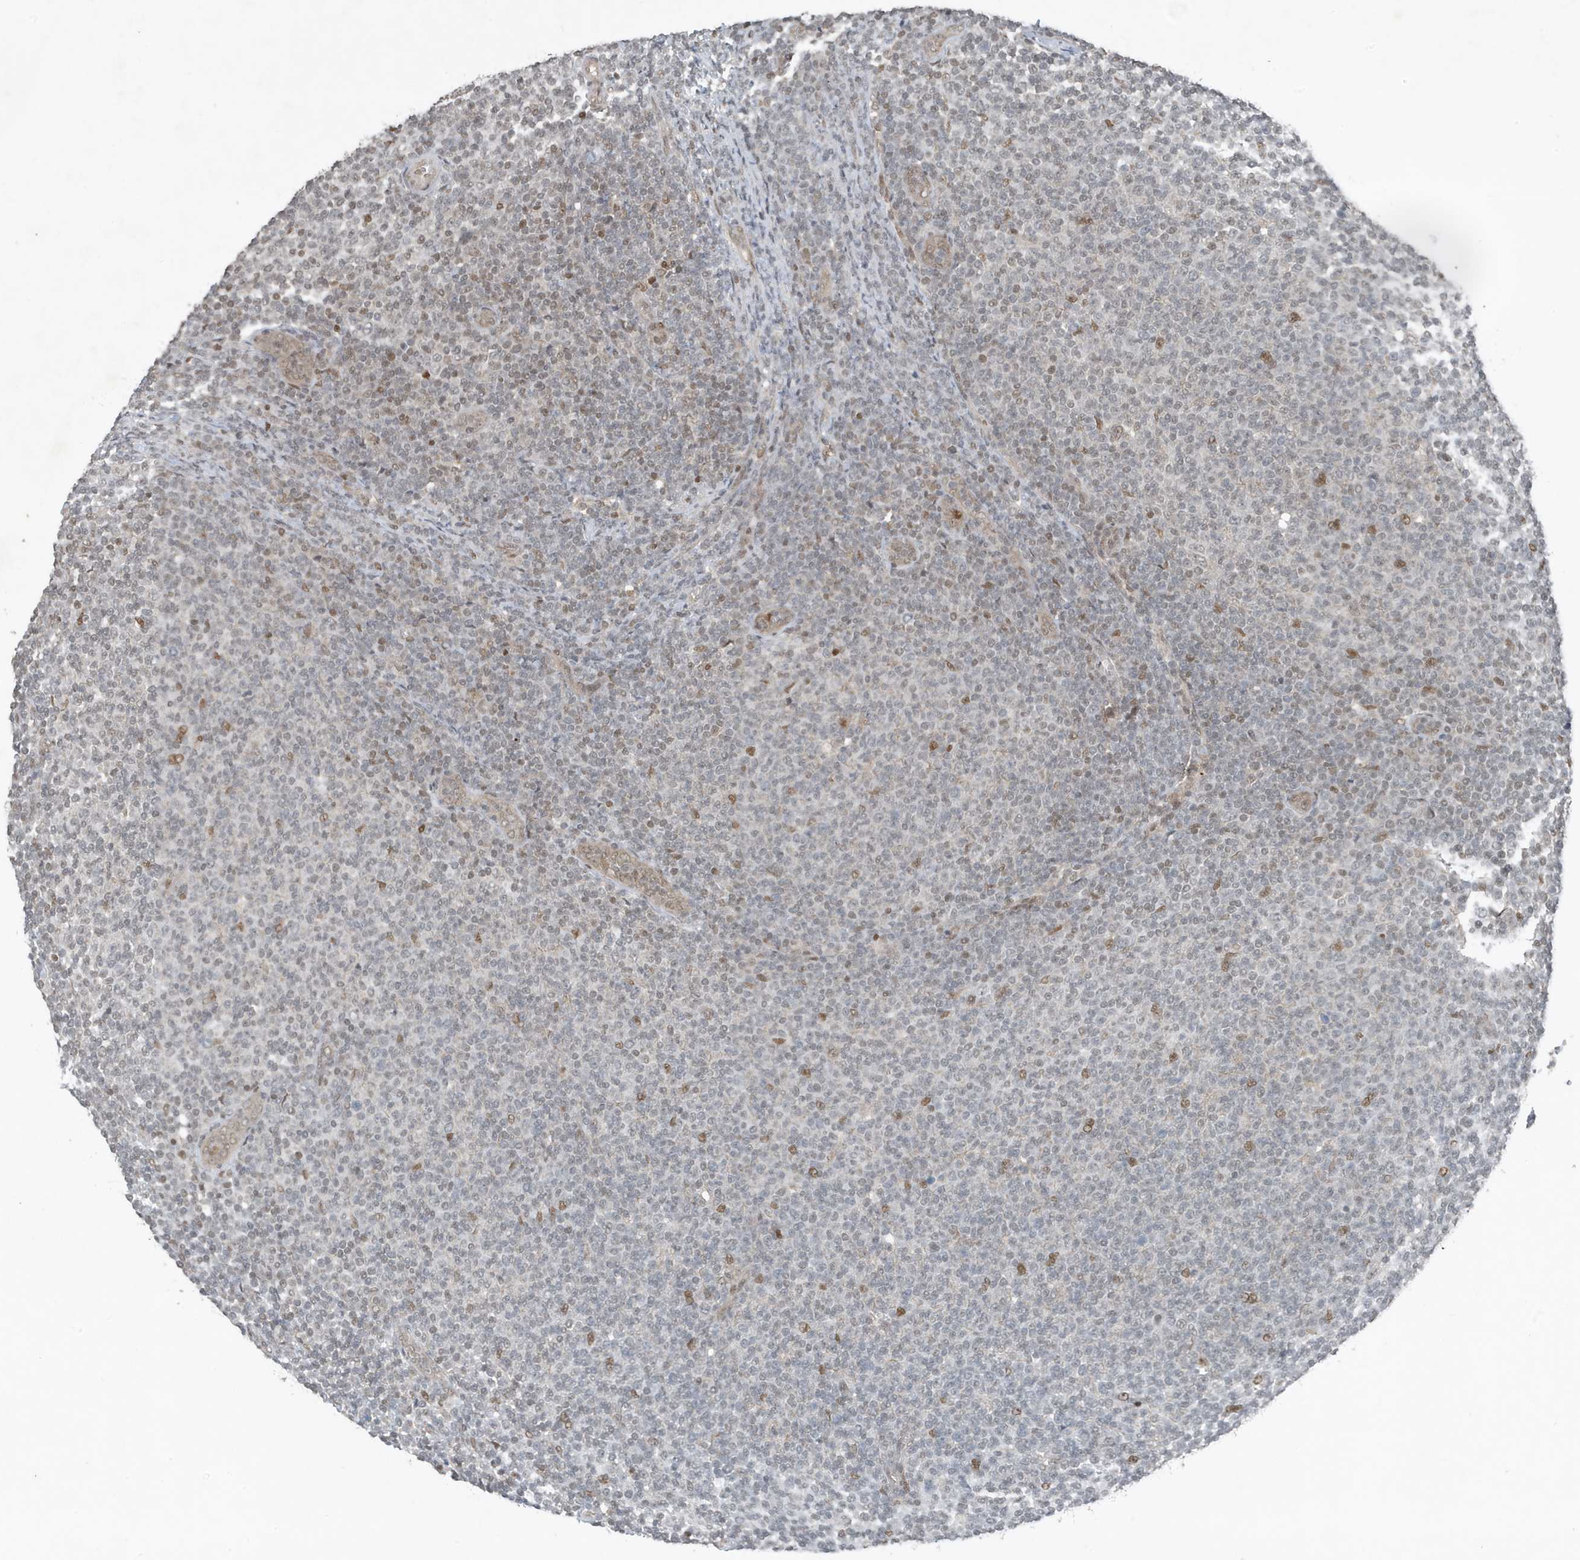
{"staining": {"intensity": "moderate", "quantity": "<25%", "location": "nuclear"}, "tissue": "lymphoma", "cell_type": "Tumor cells", "image_type": "cancer", "snomed": [{"axis": "morphology", "description": "Malignant lymphoma, non-Hodgkin's type, Low grade"}, {"axis": "topography", "description": "Lymph node"}], "caption": "Immunohistochemical staining of malignant lymphoma, non-Hodgkin's type (low-grade) reveals low levels of moderate nuclear protein staining in approximately <25% of tumor cells.", "gene": "HSPA1A", "patient": {"sex": "male", "age": 66}}